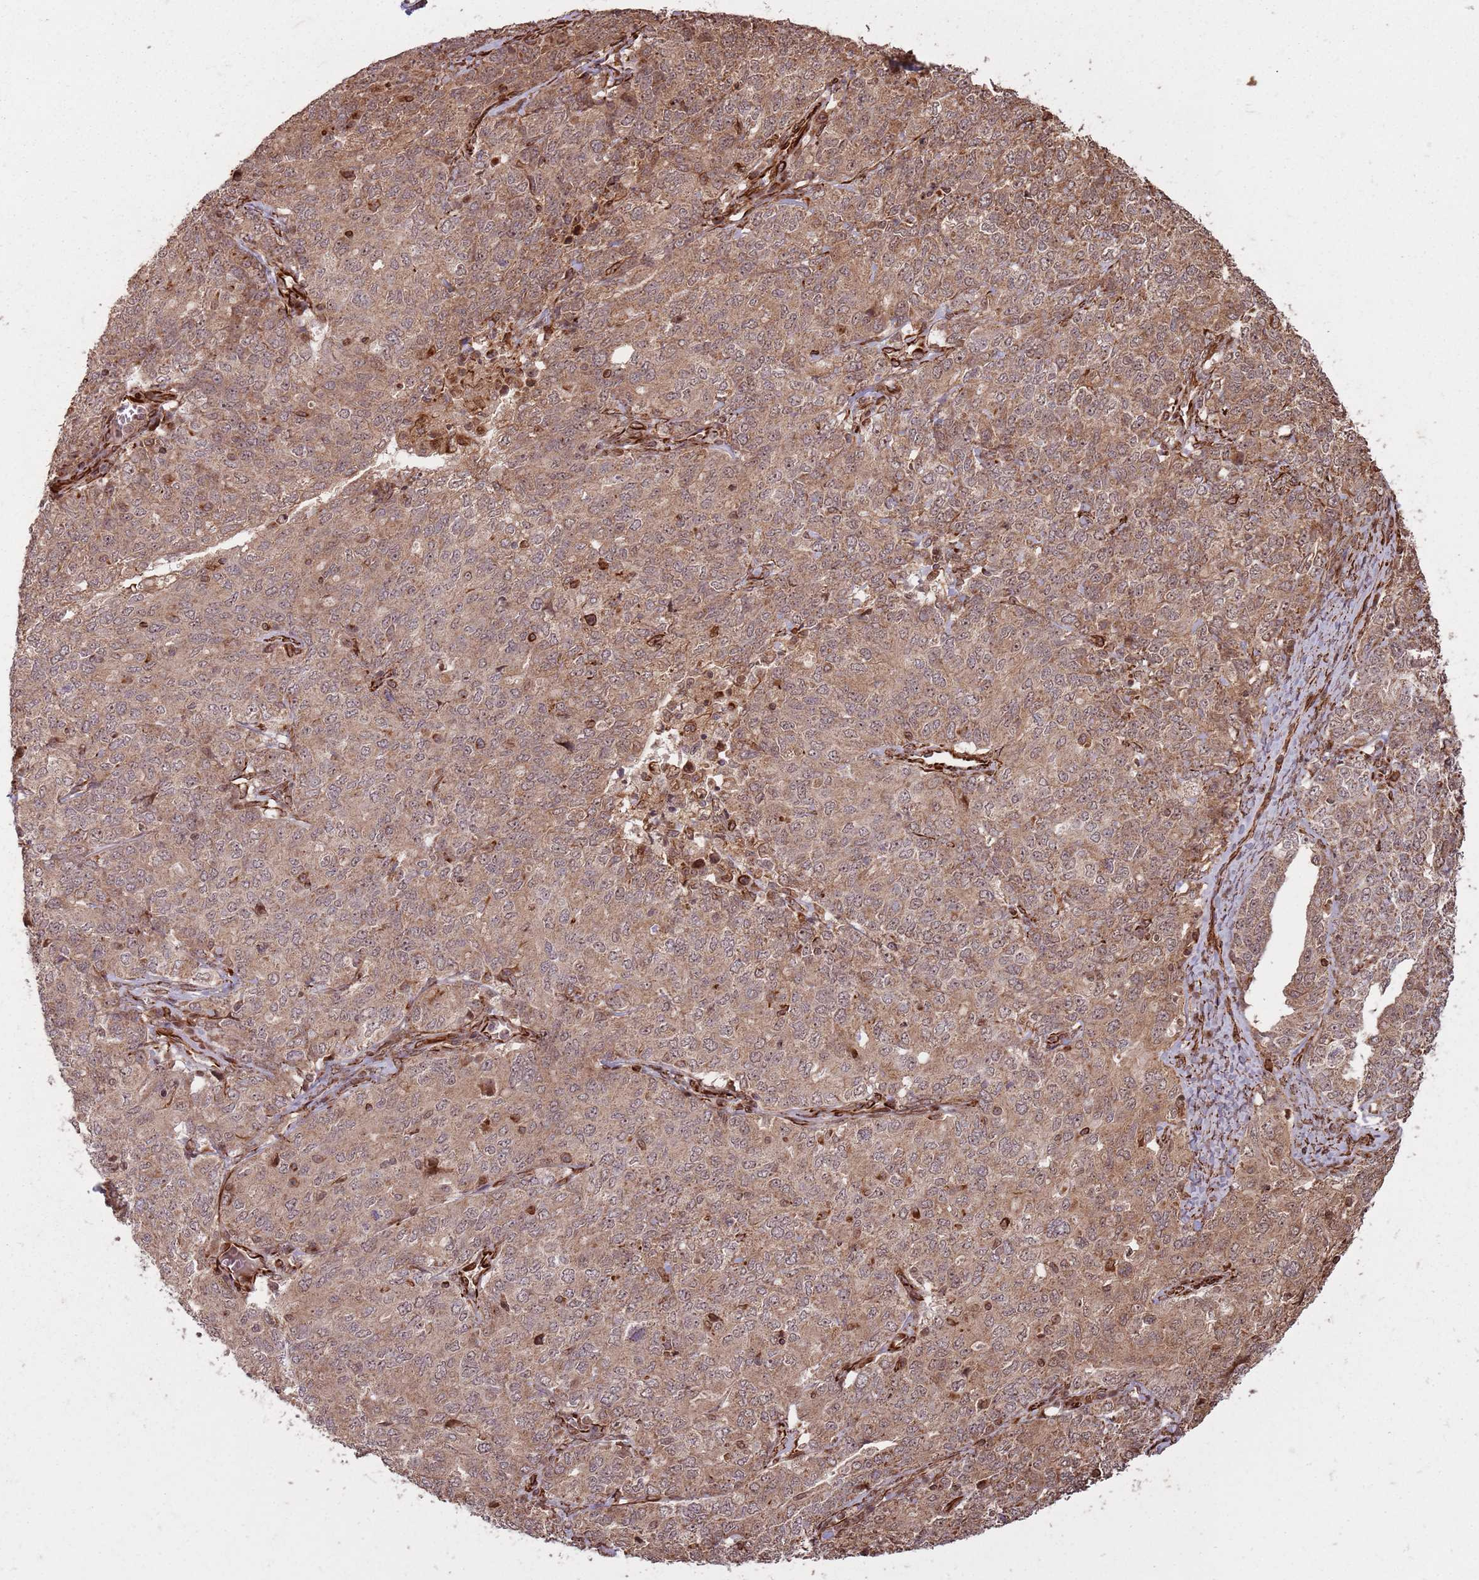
{"staining": {"intensity": "moderate", "quantity": ">75%", "location": "cytoplasmic/membranous,nuclear"}, "tissue": "ovarian cancer", "cell_type": "Tumor cells", "image_type": "cancer", "snomed": [{"axis": "morphology", "description": "Carcinoma, endometroid"}, {"axis": "topography", "description": "Ovary"}], "caption": "Immunohistochemical staining of human endometroid carcinoma (ovarian) shows medium levels of moderate cytoplasmic/membranous and nuclear expression in approximately >75% of tumor cells. The protein is stained brown, and the nuclei are stained in blue (DAB IHC with brightfield microscopy, high magnification).", "gene": "ADAMTS3", "patient": {"sex": "female", "age": 62}}